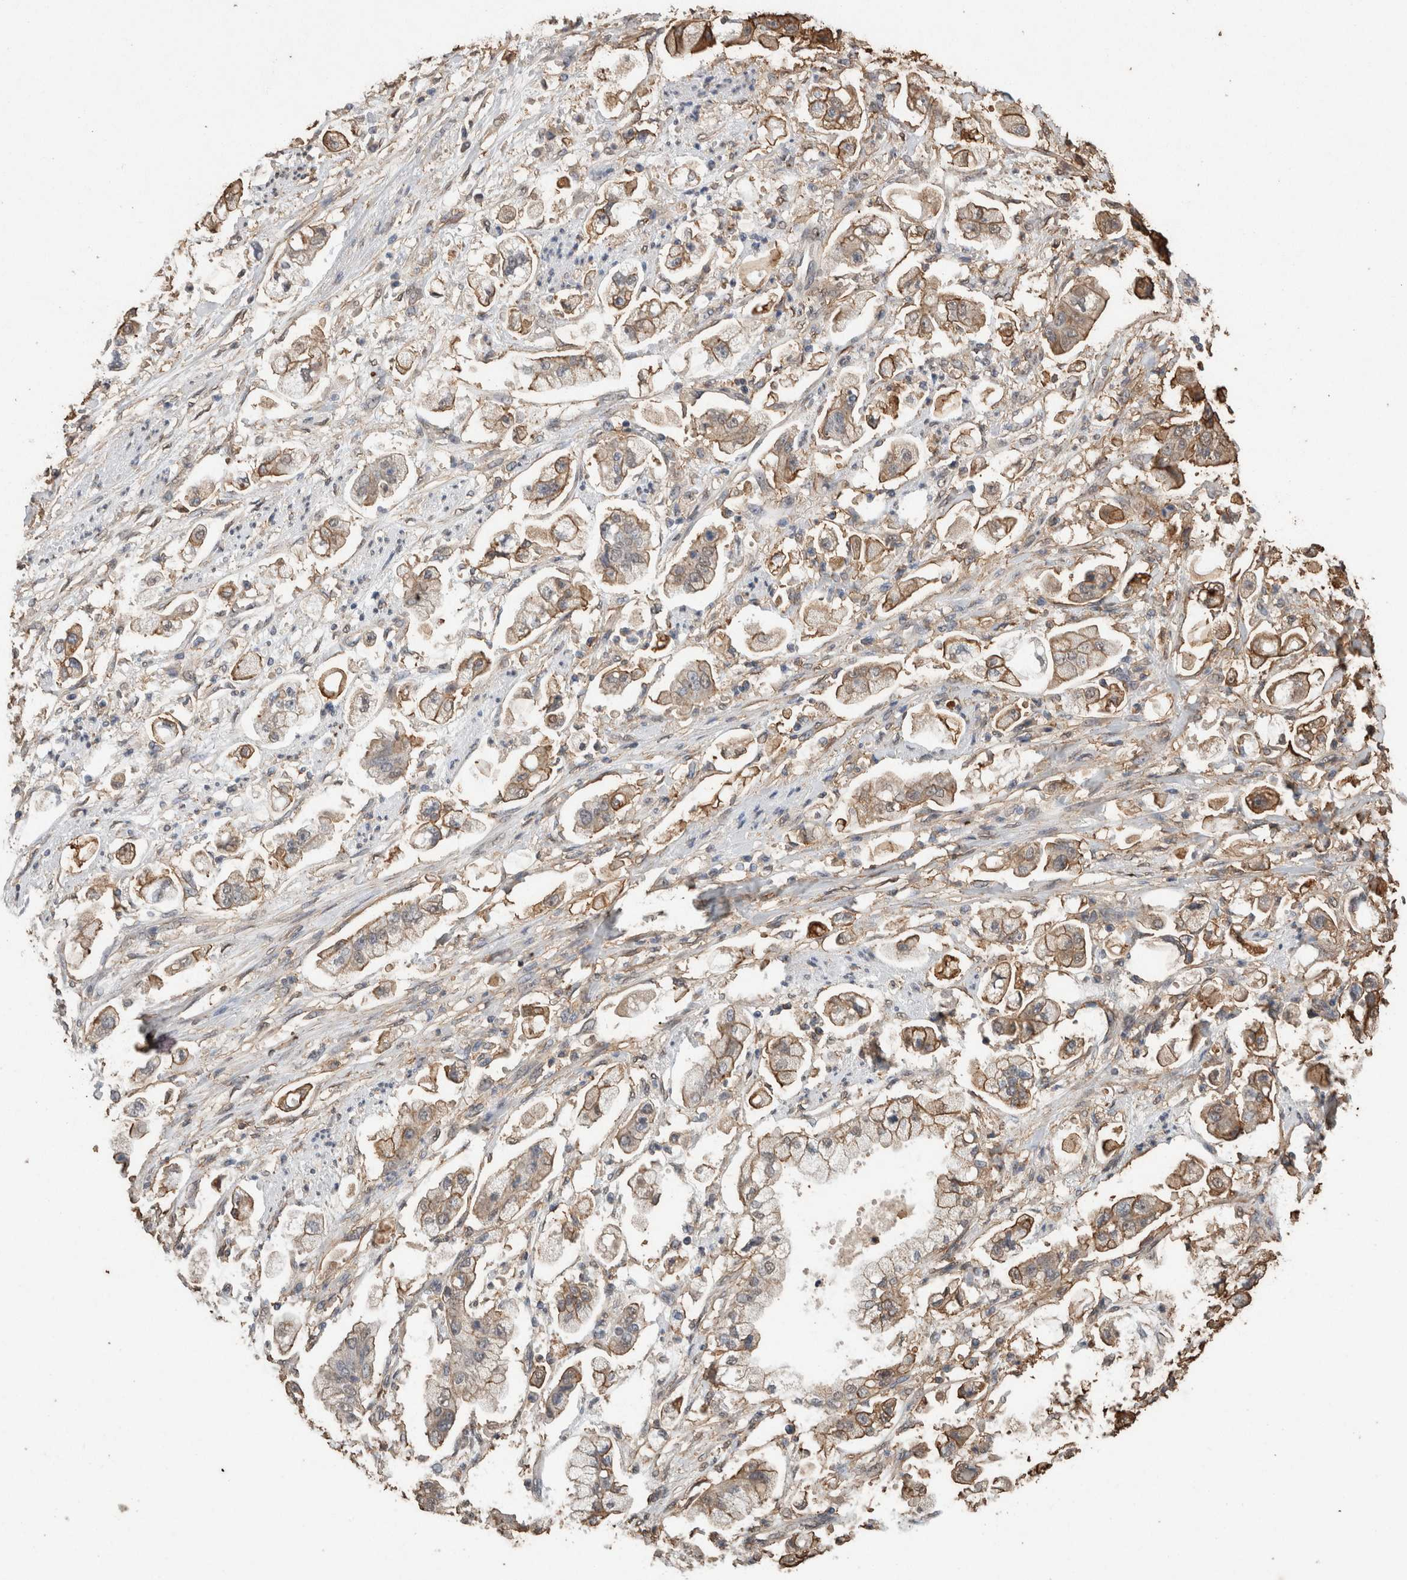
{"staining": {"intensity": "weak", "quantity": ">75%", "location": "cytoplasmic/membranous"}, "tissue": "stomach cancer", "cell_type": "Tumor cells", "image_type": "cancer", "snomed": [{"axis": "morphology", "description": "Adenocarcinoma, NOS"}, {"axis": "topography", "description": "Stomach"}], "caption": "There is low levels of weak cytoplasmic/membranous positivity in tumor cells of stomach cancer, as demonstrated by immunohistochemical staining (brown color).", "gene": "S100A10", "patient": {"sex": "male", "age": 62}}